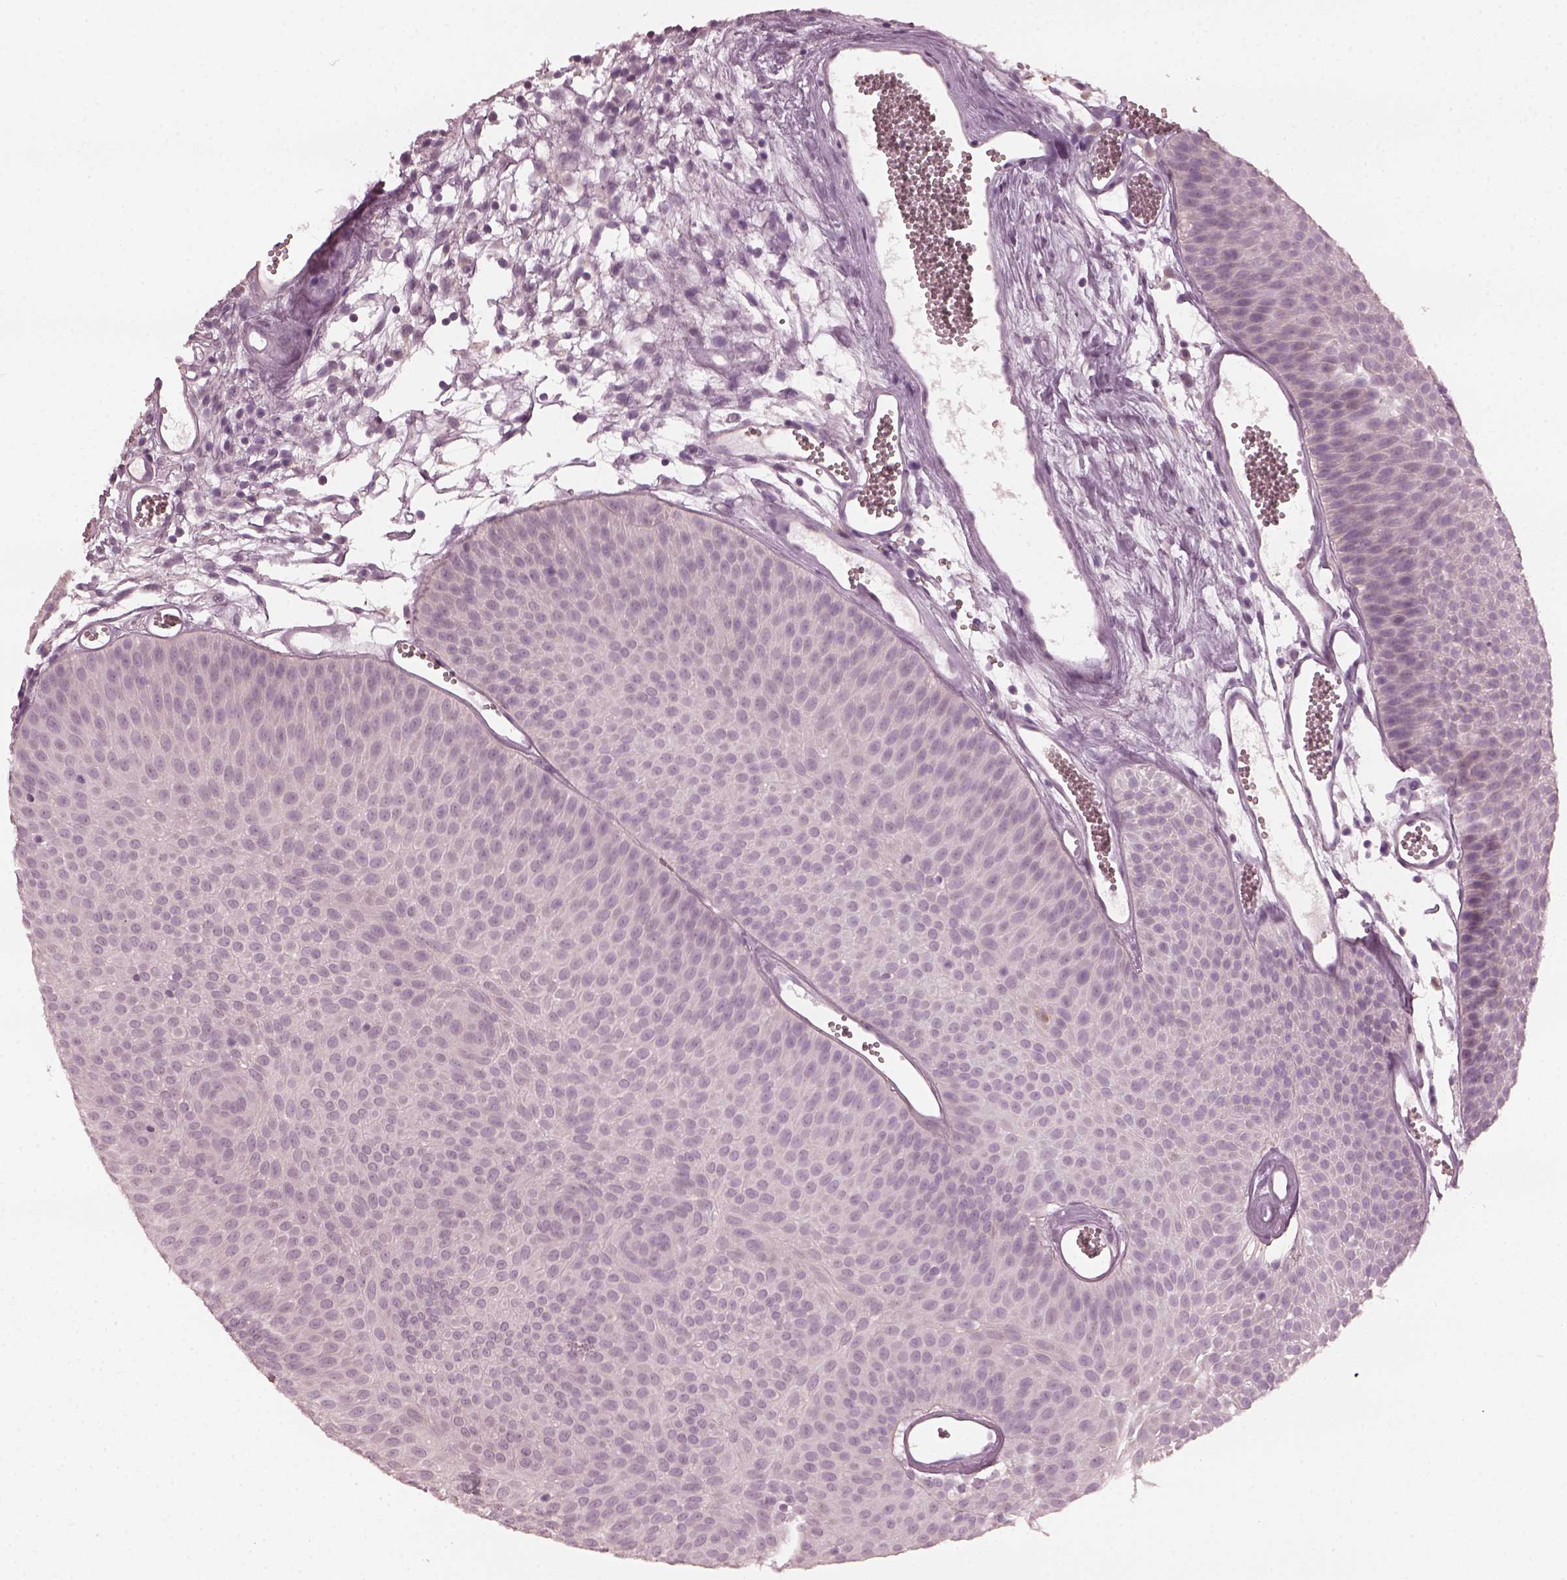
{"staining": {"intensity": "negative", "quantity": "none", "location": "none"}, "tissue": "urothelial cancer", "cell_type": "Tumor cells", "image_type": "cancer", "snomed": [{"axis": "morphology", "description": "Urothelial carcinoma, Low grade"}, {"axis": "topography", "description": "Urinary bladder"}], "caption": "Immunohistochemistry of urothelial cancer exhibits no staining in tumor cells.", "gene": "CCDC170", "patient": {"sex": "male", "age": 52}}